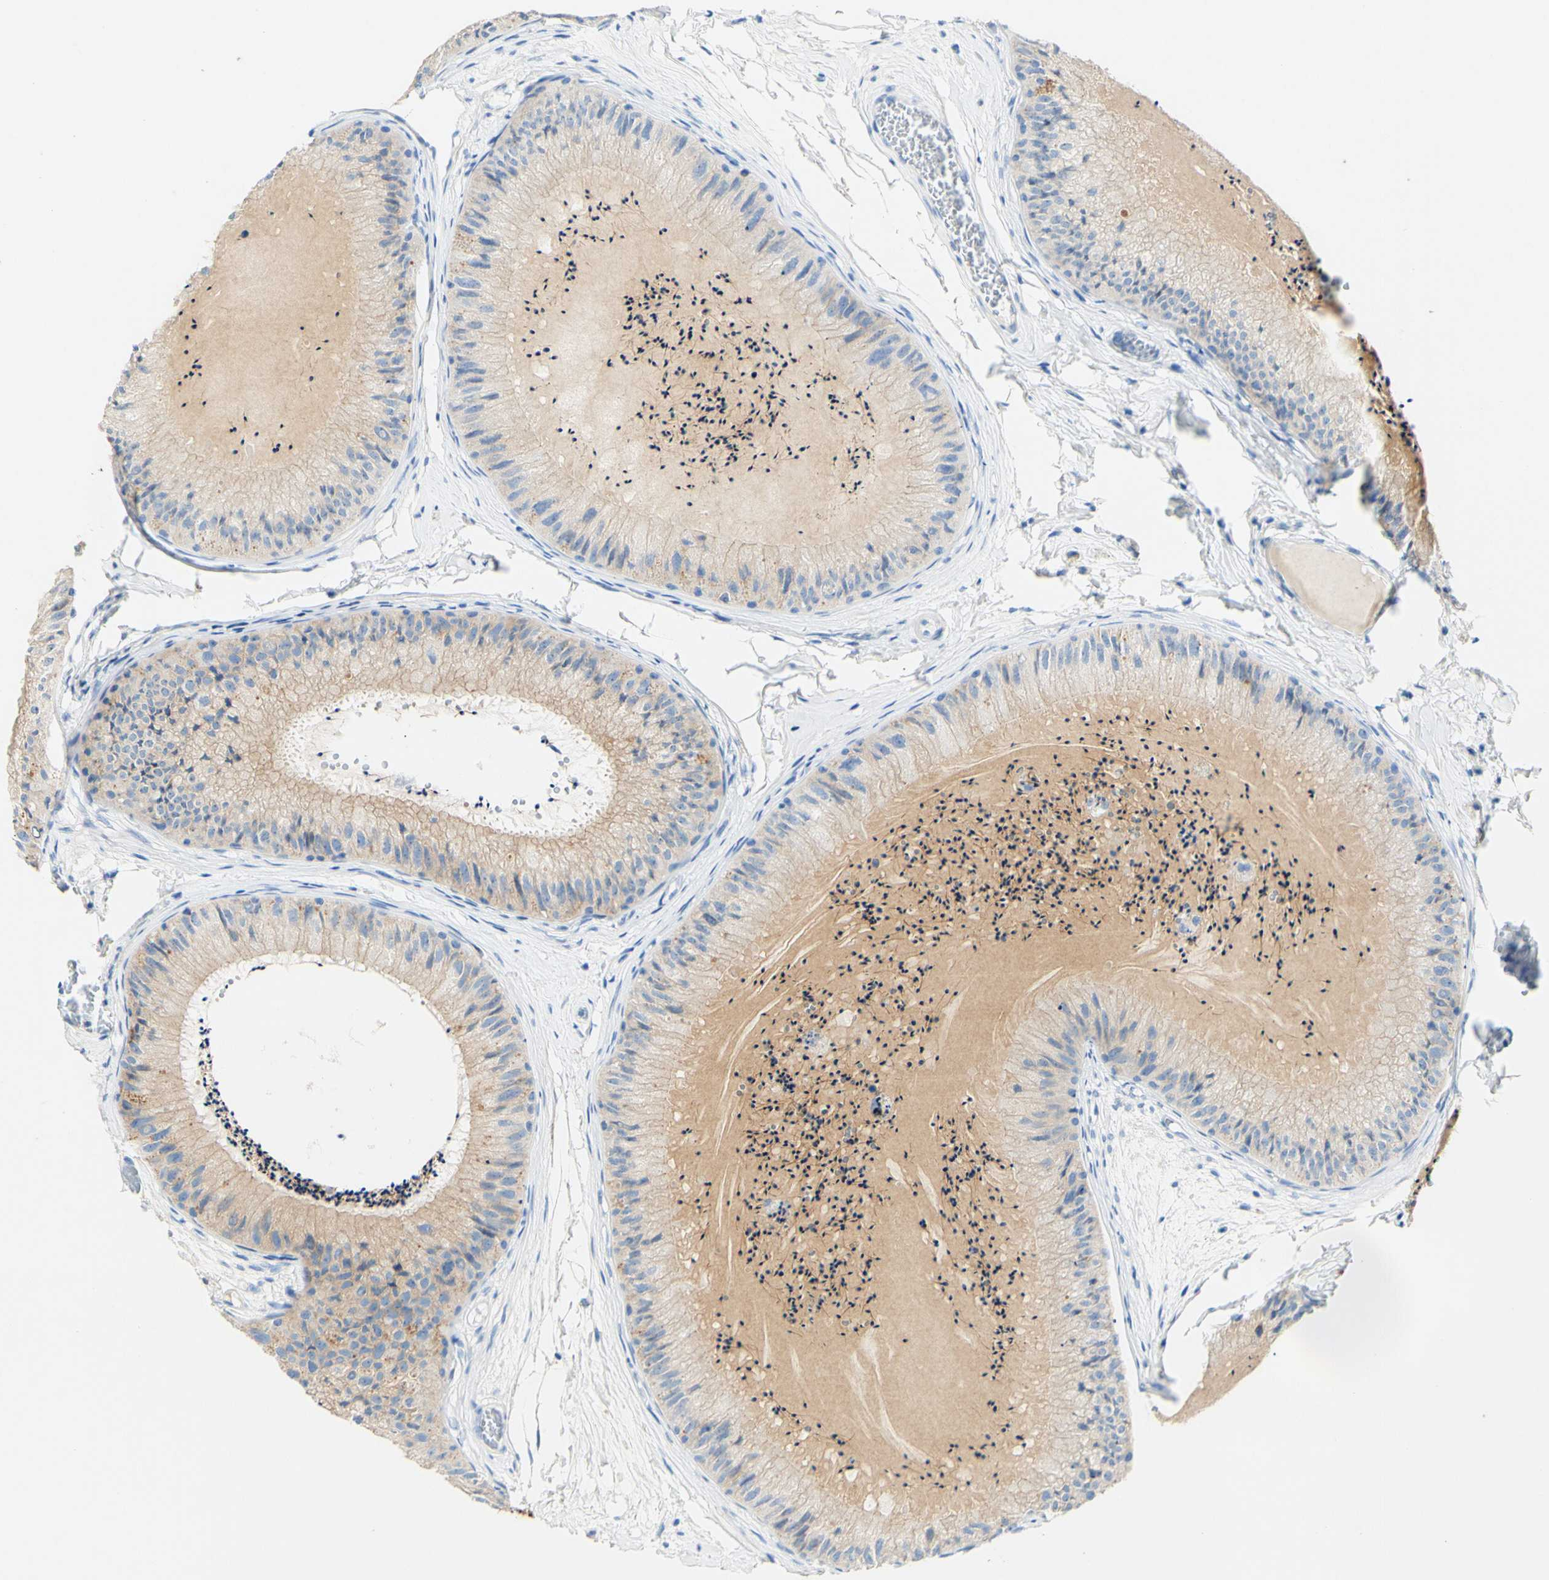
{"staining": {"intensity": "weak", "quantity": ">75%", "location": "cytoplasmic/membranous"}, "tissue": "epididymis", "cell_type": "Glandular cells", "image_type": "normal", "snomed": [{"axis": "morphology", "description": "Normal tissue, NOS"}, {"axis": "topography", "description": "Epididymis"}], "caption": "Immunohistochemistry staining of unremarkable epididymis, which displays low levels of weak cytoplasmic/membranous staining in about >75% of glandular cells indicating weak cytoplasmic/membranous protein expression. The staining was performed using DAB (brown) for protein detection and nuclei were counterstained in hematoxylin (blue).", "gene": "PIGR", "patient": {"sex": "male", "age": 31}}